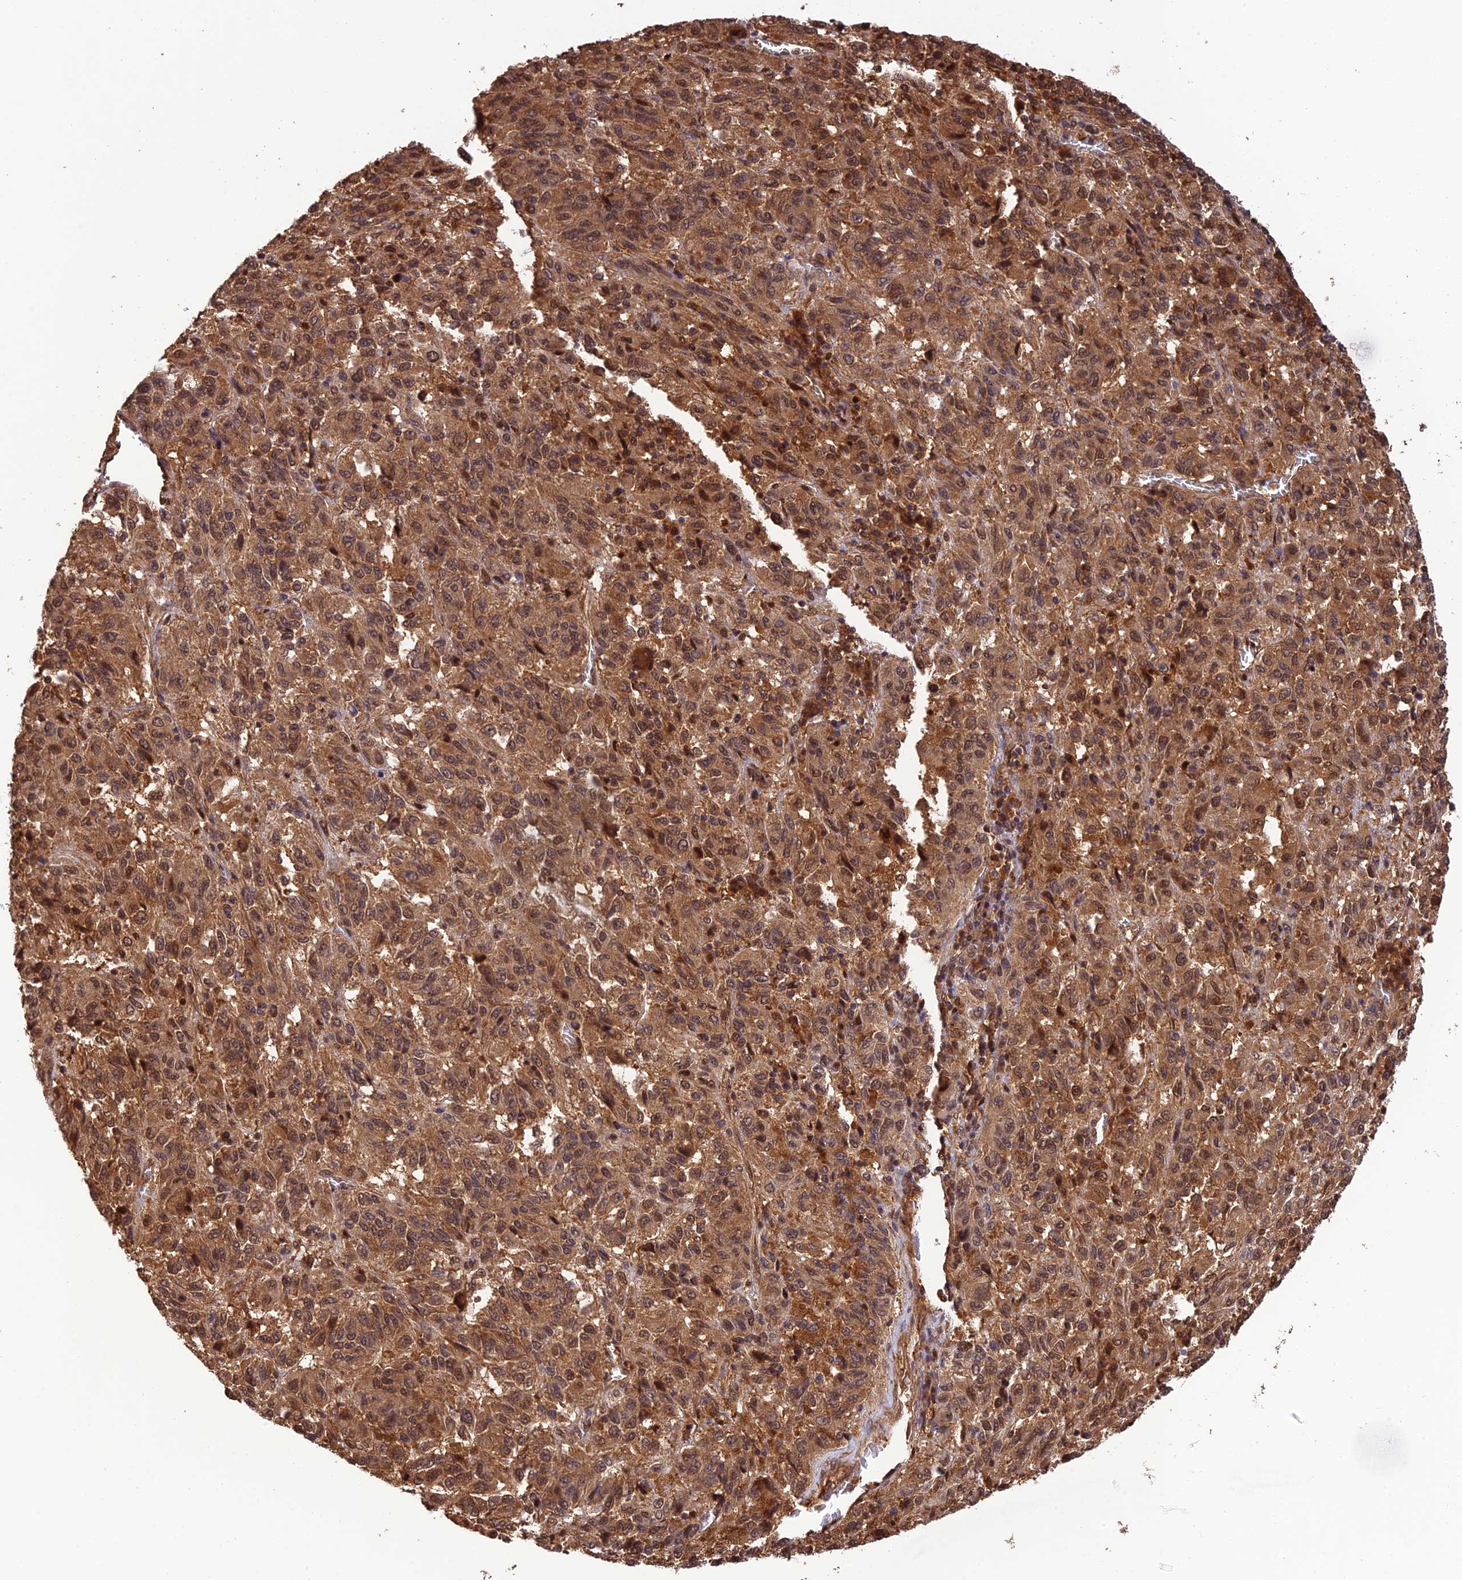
{"staining": {"intensity": "moderate", "quantity": ">75%", "location": "cytoplasmic/membranous,nuclear"}, "tissue": "melanoma", "cell_type": "Tumor cells", "image_type": "cancer", "snomed": [{"axis": "morphology", "description": "Malignant melanoma, Metastatic site"}, {"axis": "topography", "description": "Lung"}], "caption": "DAB (3,3'-diaminobenzidine) immunohistochemical staining of melanoma demonstrates moderate cytoplasmic/membranous and nuclear protein staining in about >75% of tumor cells. (Stains: DAB (3,3'-diaminobenzidine) in brown, nuclei in blue, Microscopy: brightfield microscopy at high magnification).", "gene": "PSMB3", "patient": {"sex": "male", "age": 64}}